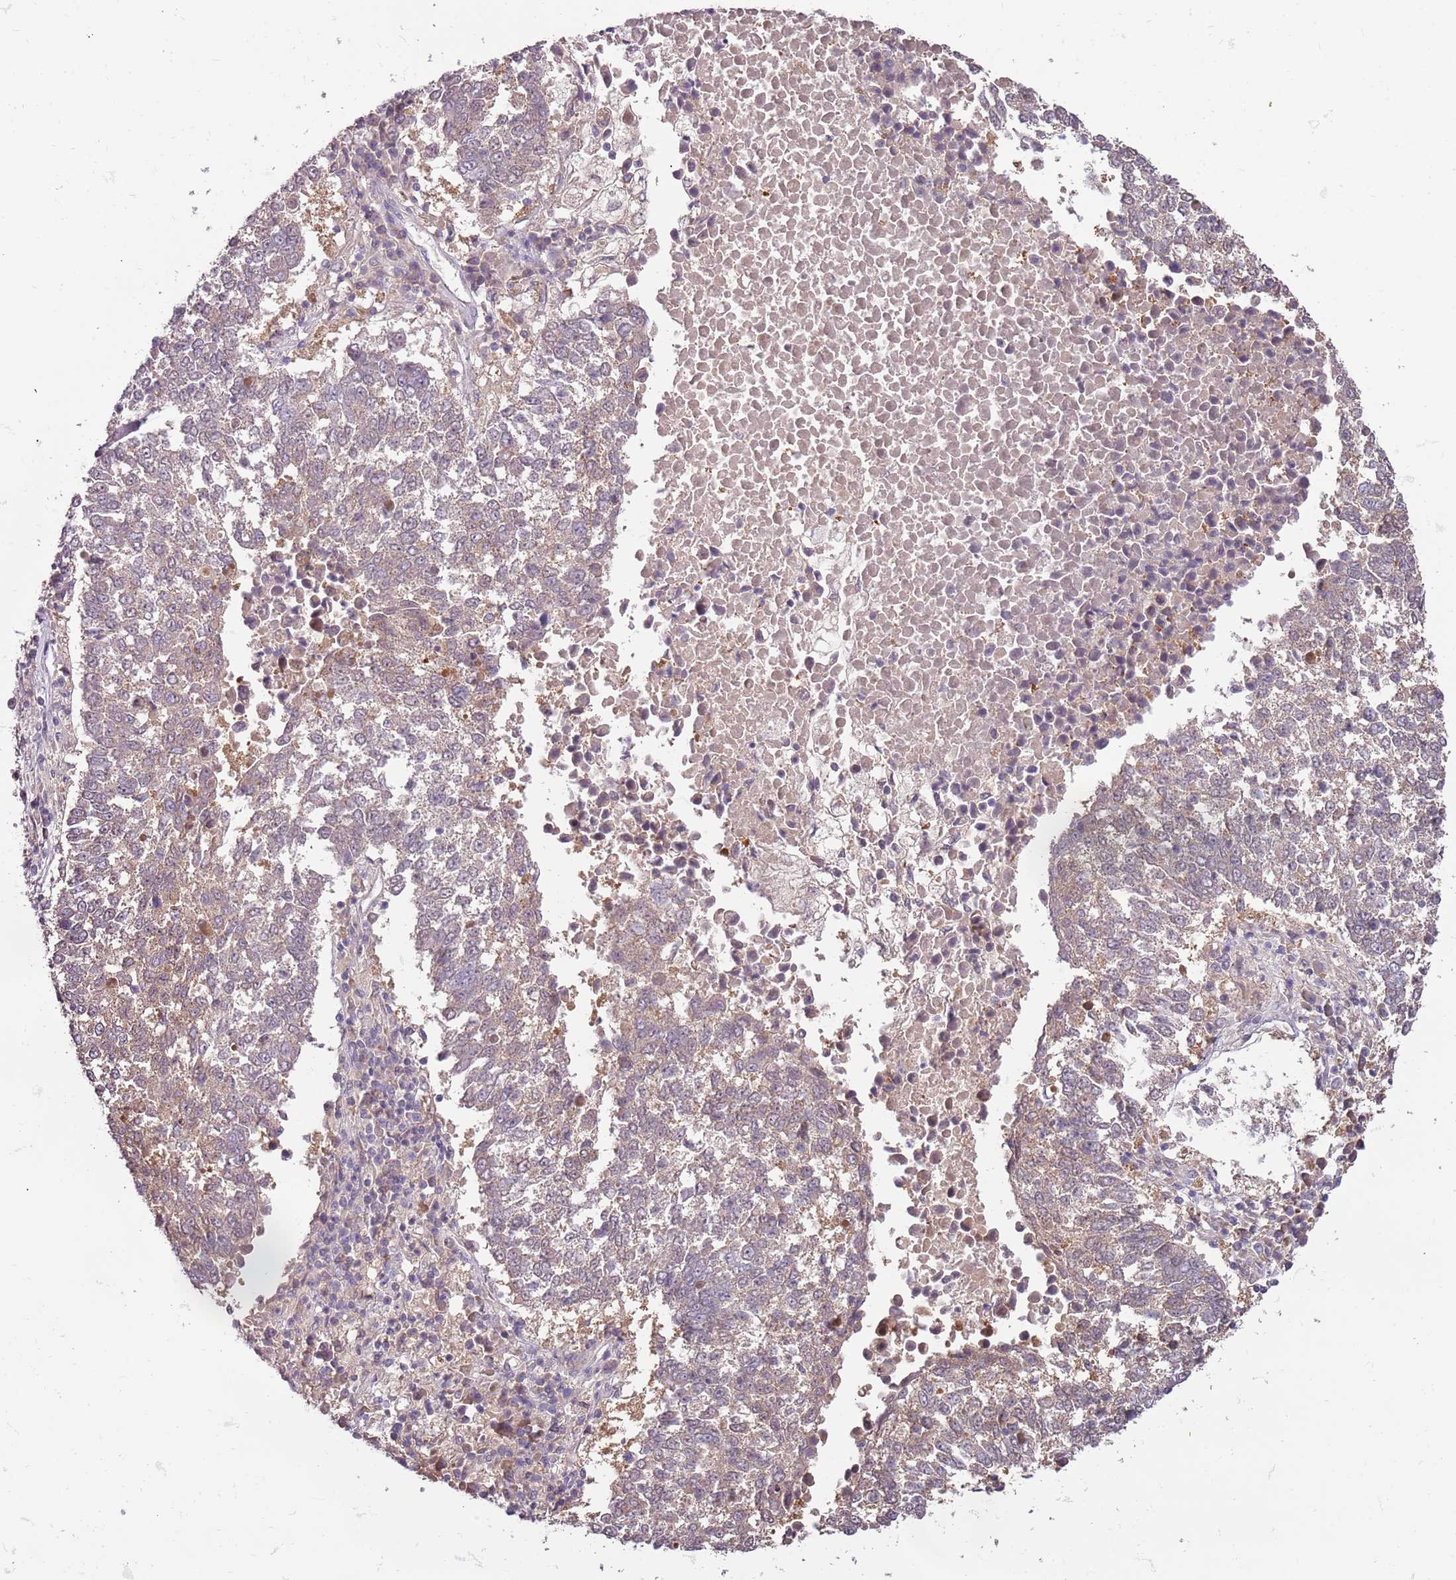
{"staining": {"intensity": "weak", "quantity": ">75%", "location": "cytoplasmic/membranous"}, "tissue": "lung cancer", "cell_type": "Tumor cells", "image_type": "cancer", "snomed": [{"axis": "morphology", "description": "Squamous cell carcinoma, NOS"}, {"axis": "topography", "description": "Lung"}], "caption": "A brown stain highlights weak cytoplasmic/membranous expression of a protein in human squamous cell carcinoma (lung) tumor cells. Immunohistochemistry stains the protein of interest in brown and the nuclei are stained blue.", "gene": "ARHGAP5", "patient": {"sex": "male", "age": 73}}